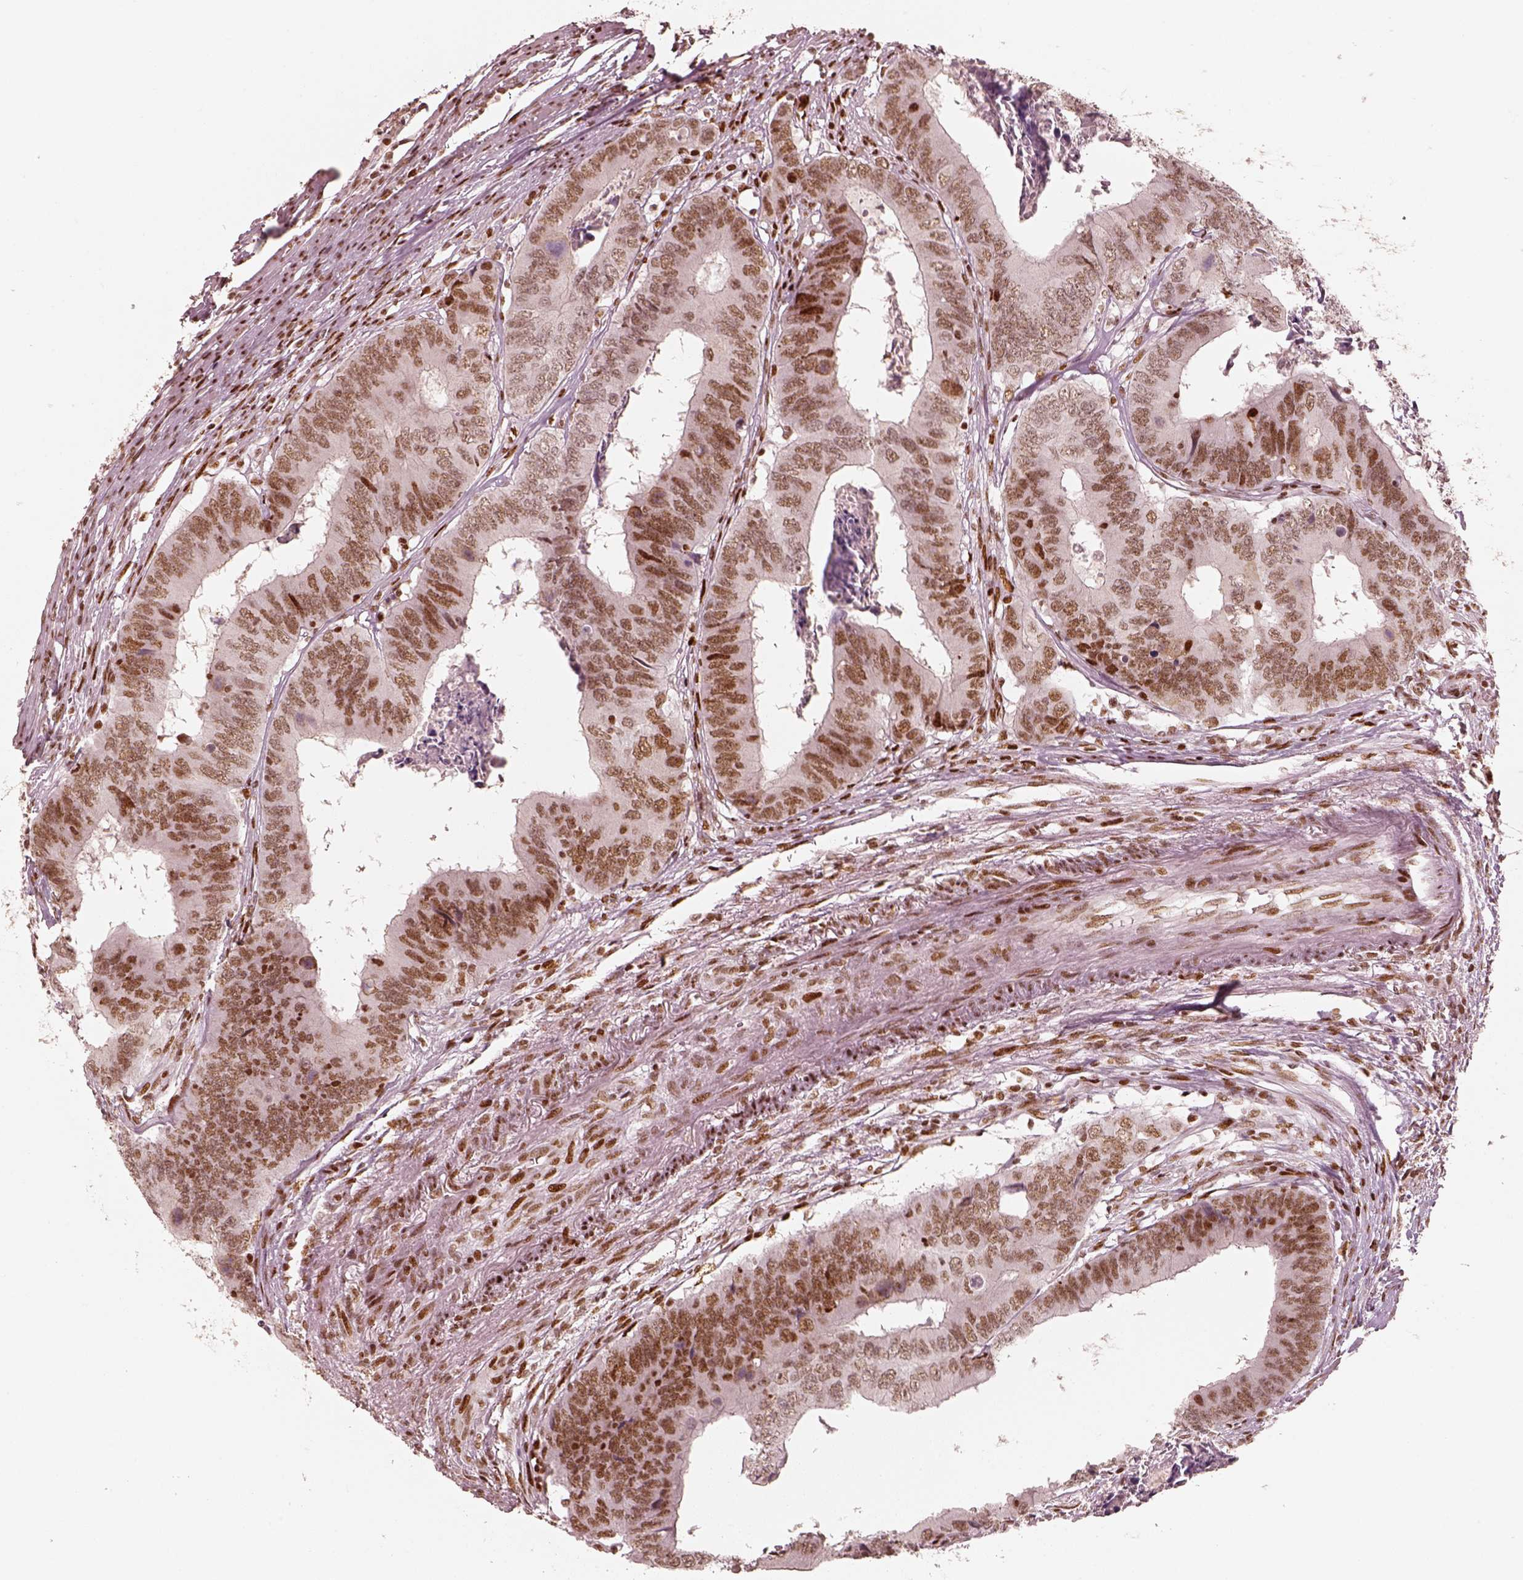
{"staining": {"intensity": "moderate", "quantity": ">75%", "location": "nuclear"}, "tissue": "colorectal cancer", "cell_type": "Tumor cells", "image_type": "cancer", "snomed": [{"axis": "morphology", "description": "Adenocarcinoma, NOS"}, {"axis": "topography", "description": "Colon"}], "caption": "A high-resolution histopathology image shows immunohistochemistry (IHC) staining of adenocarcinoma (colorectal), which displays moderate nuclear expression in about >75% of tumor cells. (DAB IHC with brightfield microscopy, high magnification).", "gene": "HNRNPC", "patient": {"sex": "male", "age": 53}}